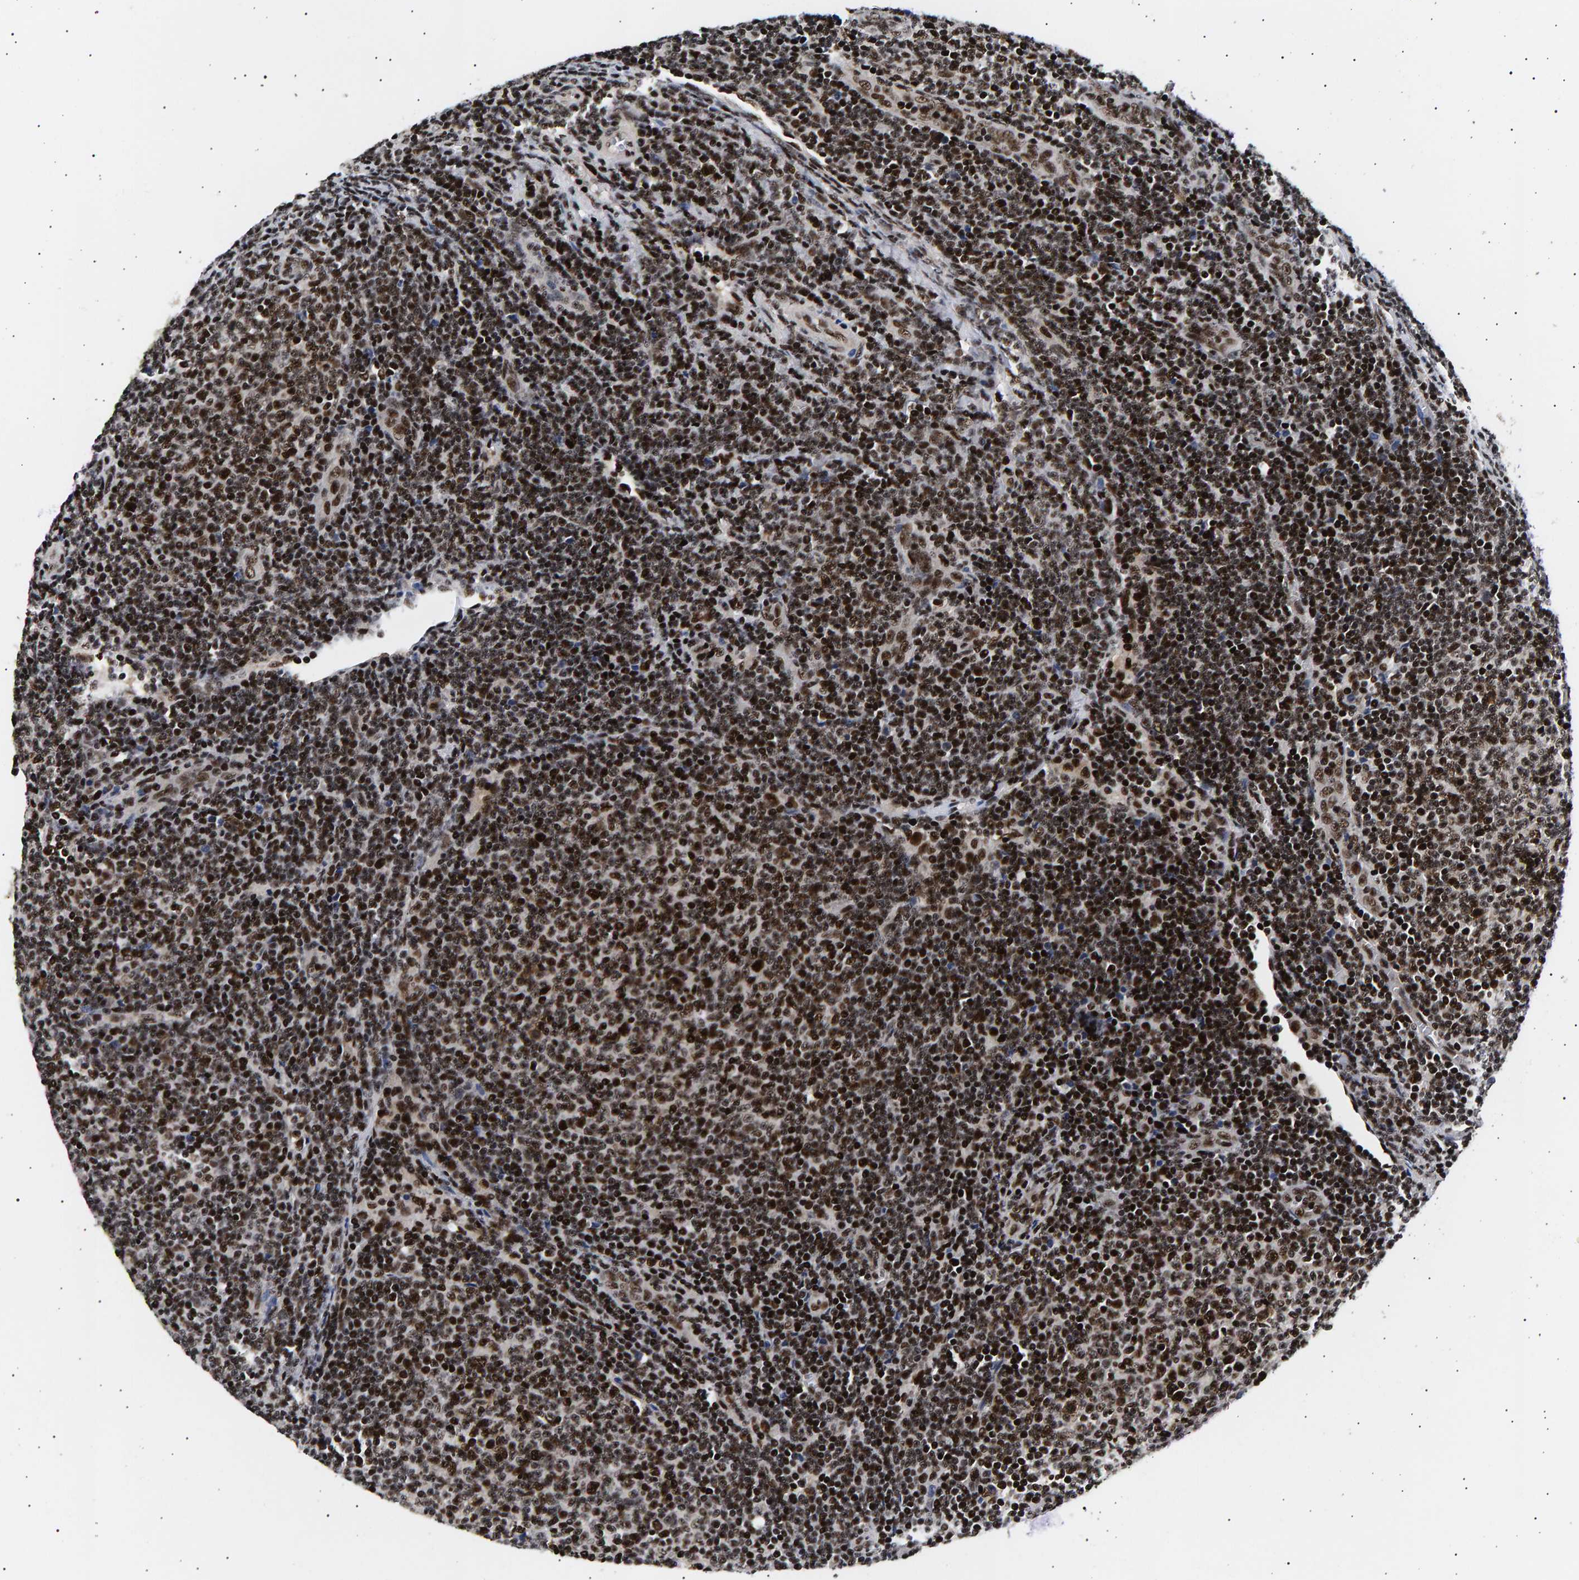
{"staining": {"intensity": "strong", "quantity": ">75%", "location": "nuclear"}, "tissue": "lymphoma", "cell_type": "Tumor cells", "image_type": "cancer", "snomed": [{"axis": "morphology", "description": "Malignant lymphoma, non-Hodgkin's type, Low grade"}, {"axis": "topography", "description": "Lymph node"}], "caption": "DAB (3,3'-diaminobenzidine) immunohistochemical staining of human lymphoma demonstrates strong nuclear protein staining in approximately >75% of tumor cells.", "gene": "ANKRD40", "patient": {"sex": "male", "age": 66}}